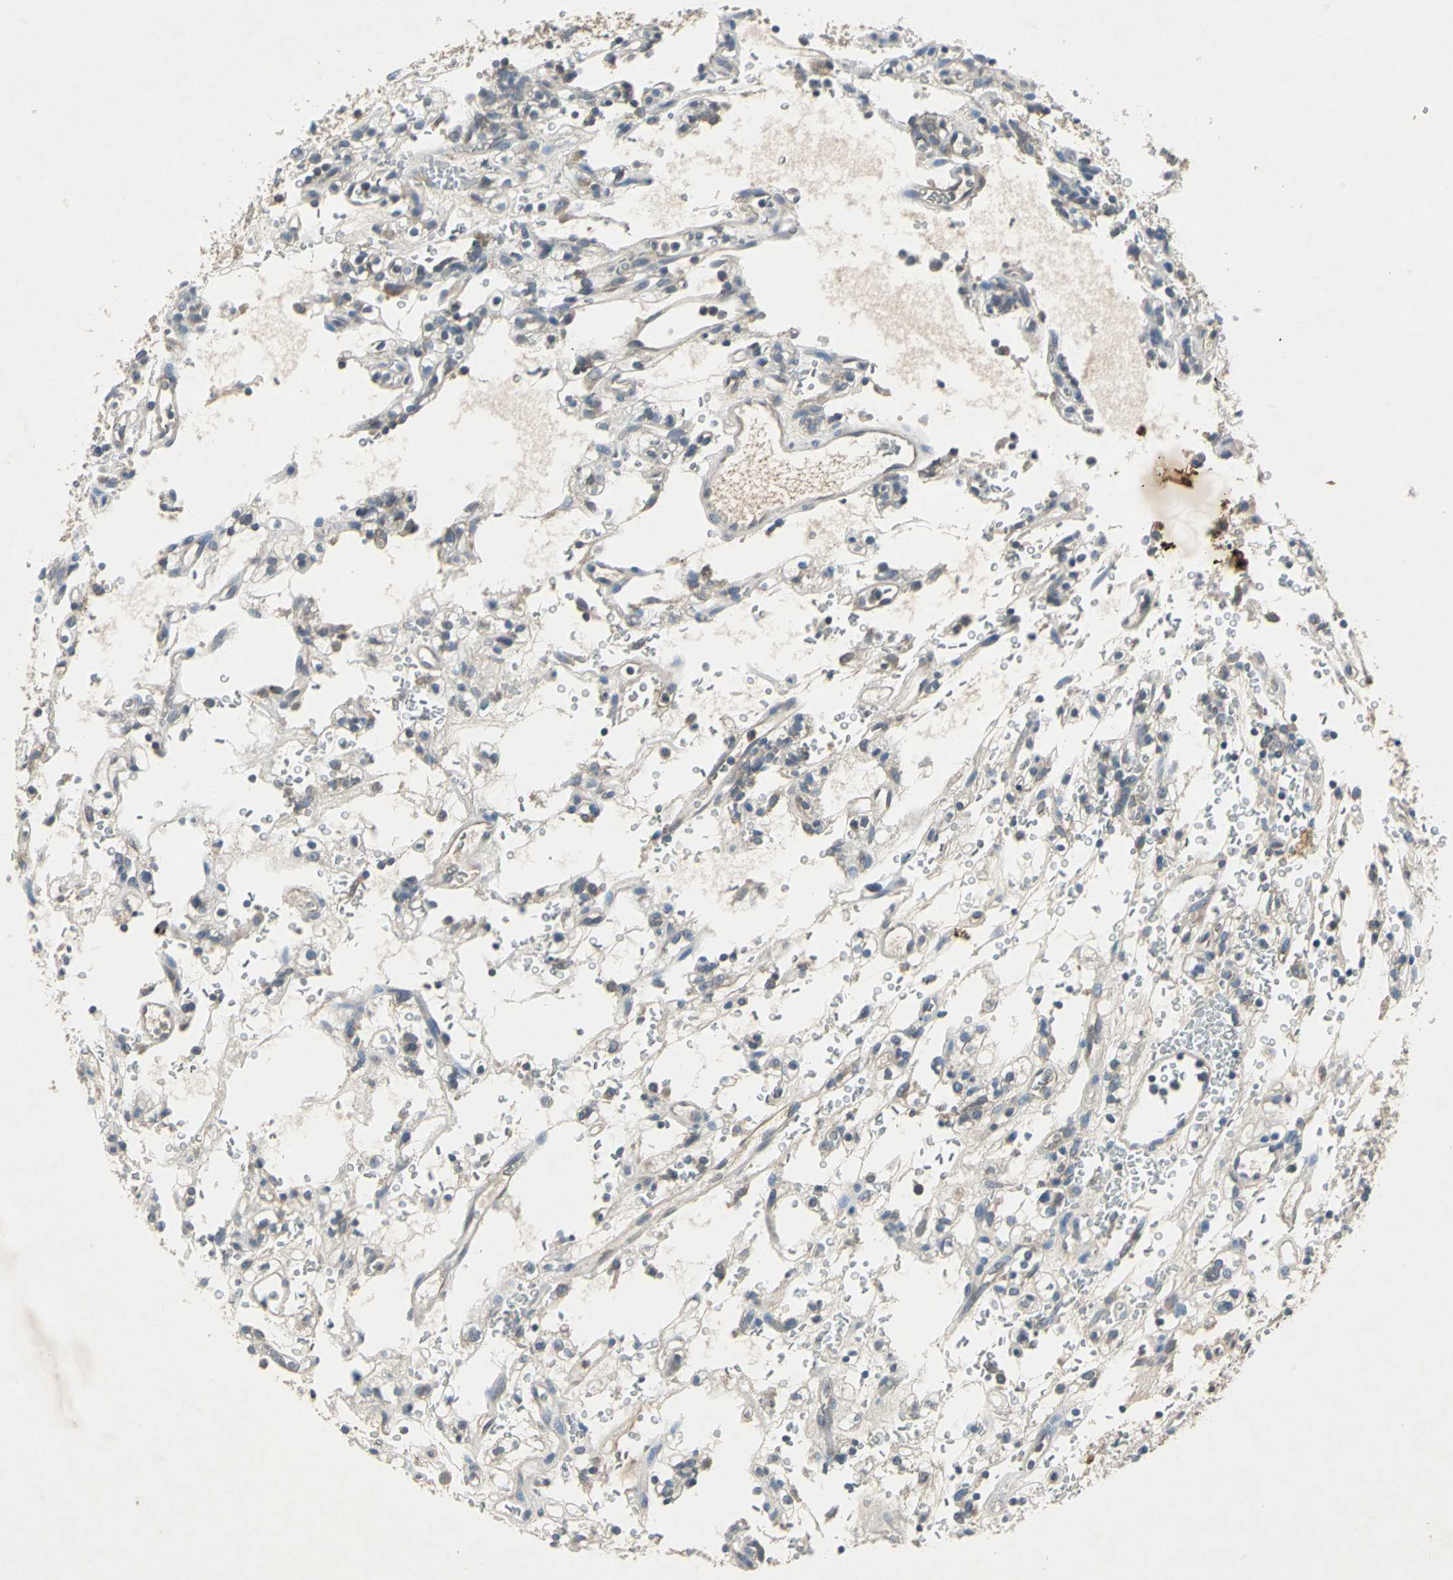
{"staining": {"intensity": "weak", "quantity": "<25%", "location": "cytoplasmic/membranous"}, "tissue": "renal cancer", "cell_type": "Tumor cells", "image_type": "cancer", "snomed": [{"axis": "morphology", "description": "Normal tissue, NOS"}, {"axis": "morphology", "description": "Adenocarcinoma, NOS"}, {"axis": "topography", "description": "Kidney"}], "caption": "IHC micrograph of renal adenocarcinoma stained for a protein (brown), which shows no expression in tumor cells. (Brightfield microscopy of DAB (3,3'-diaminobenzidine) immunohistochemistry (IHC) at high magnification).", "gene": "SLC2A13", "patient": {"sex": "female", "age": 72}}